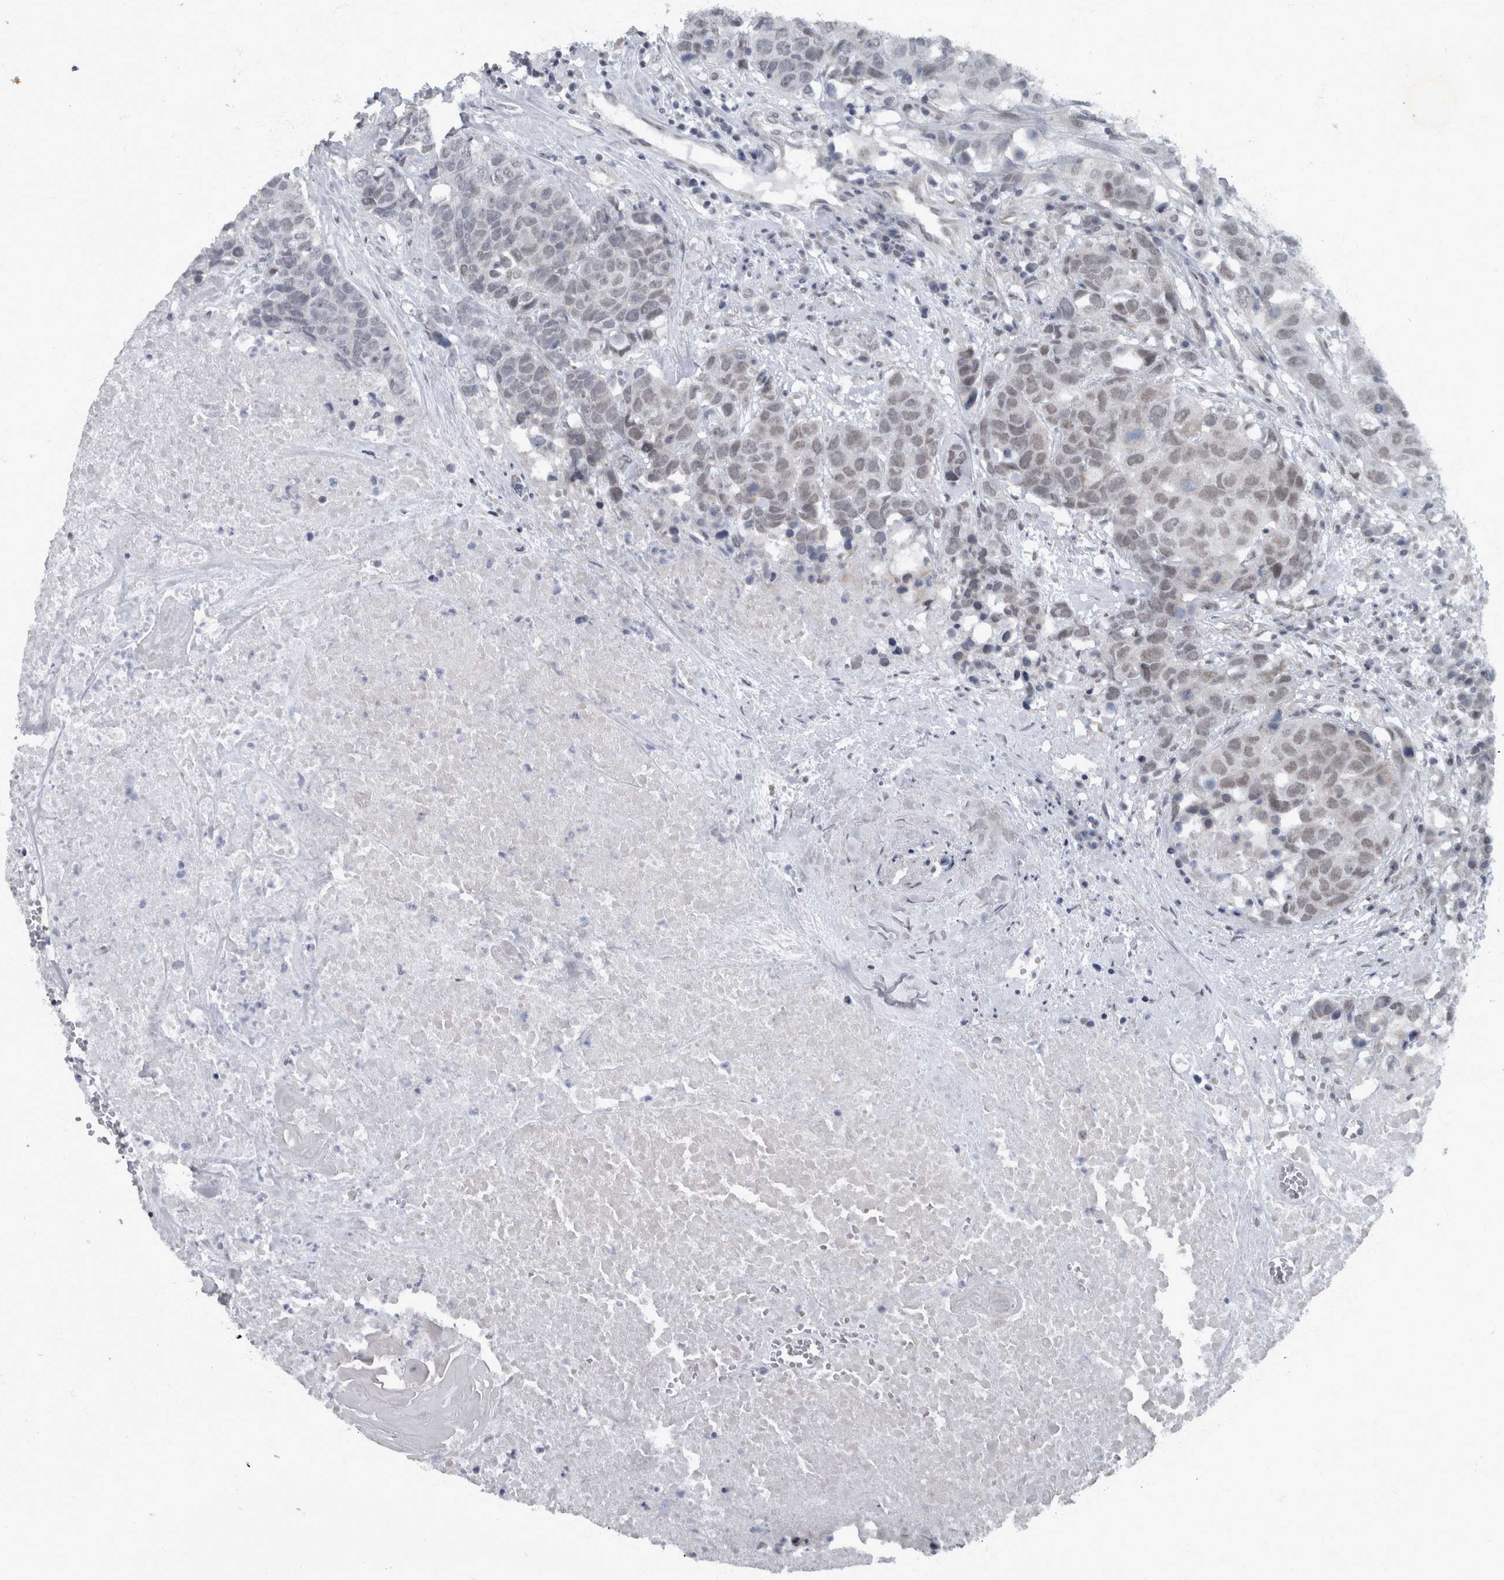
{"staining": {"intensity": "moderate", "quantity": ">75%", "location": "nuclear"}, "tissue": "head and neck cancer", "cell_type": "Tumor cells", "image_type": "cancer", "snomed": [{"axis": "morphology", "description": "Squamous cell carcinoma, NOS"}, {"axis": "topography", "description": "Head-Neck"}], "caption": "Immunohistochemical staining of human squamous cell carcinoma (head and neck) exhibits medium levels of moderate nuclear staining in approximately >75% of tumor cells. (brown staining indicates protein expression, while blue staining denotes nuclei).", "gene": "WDR33", "patient": {"sex": "male", "age": 66}}